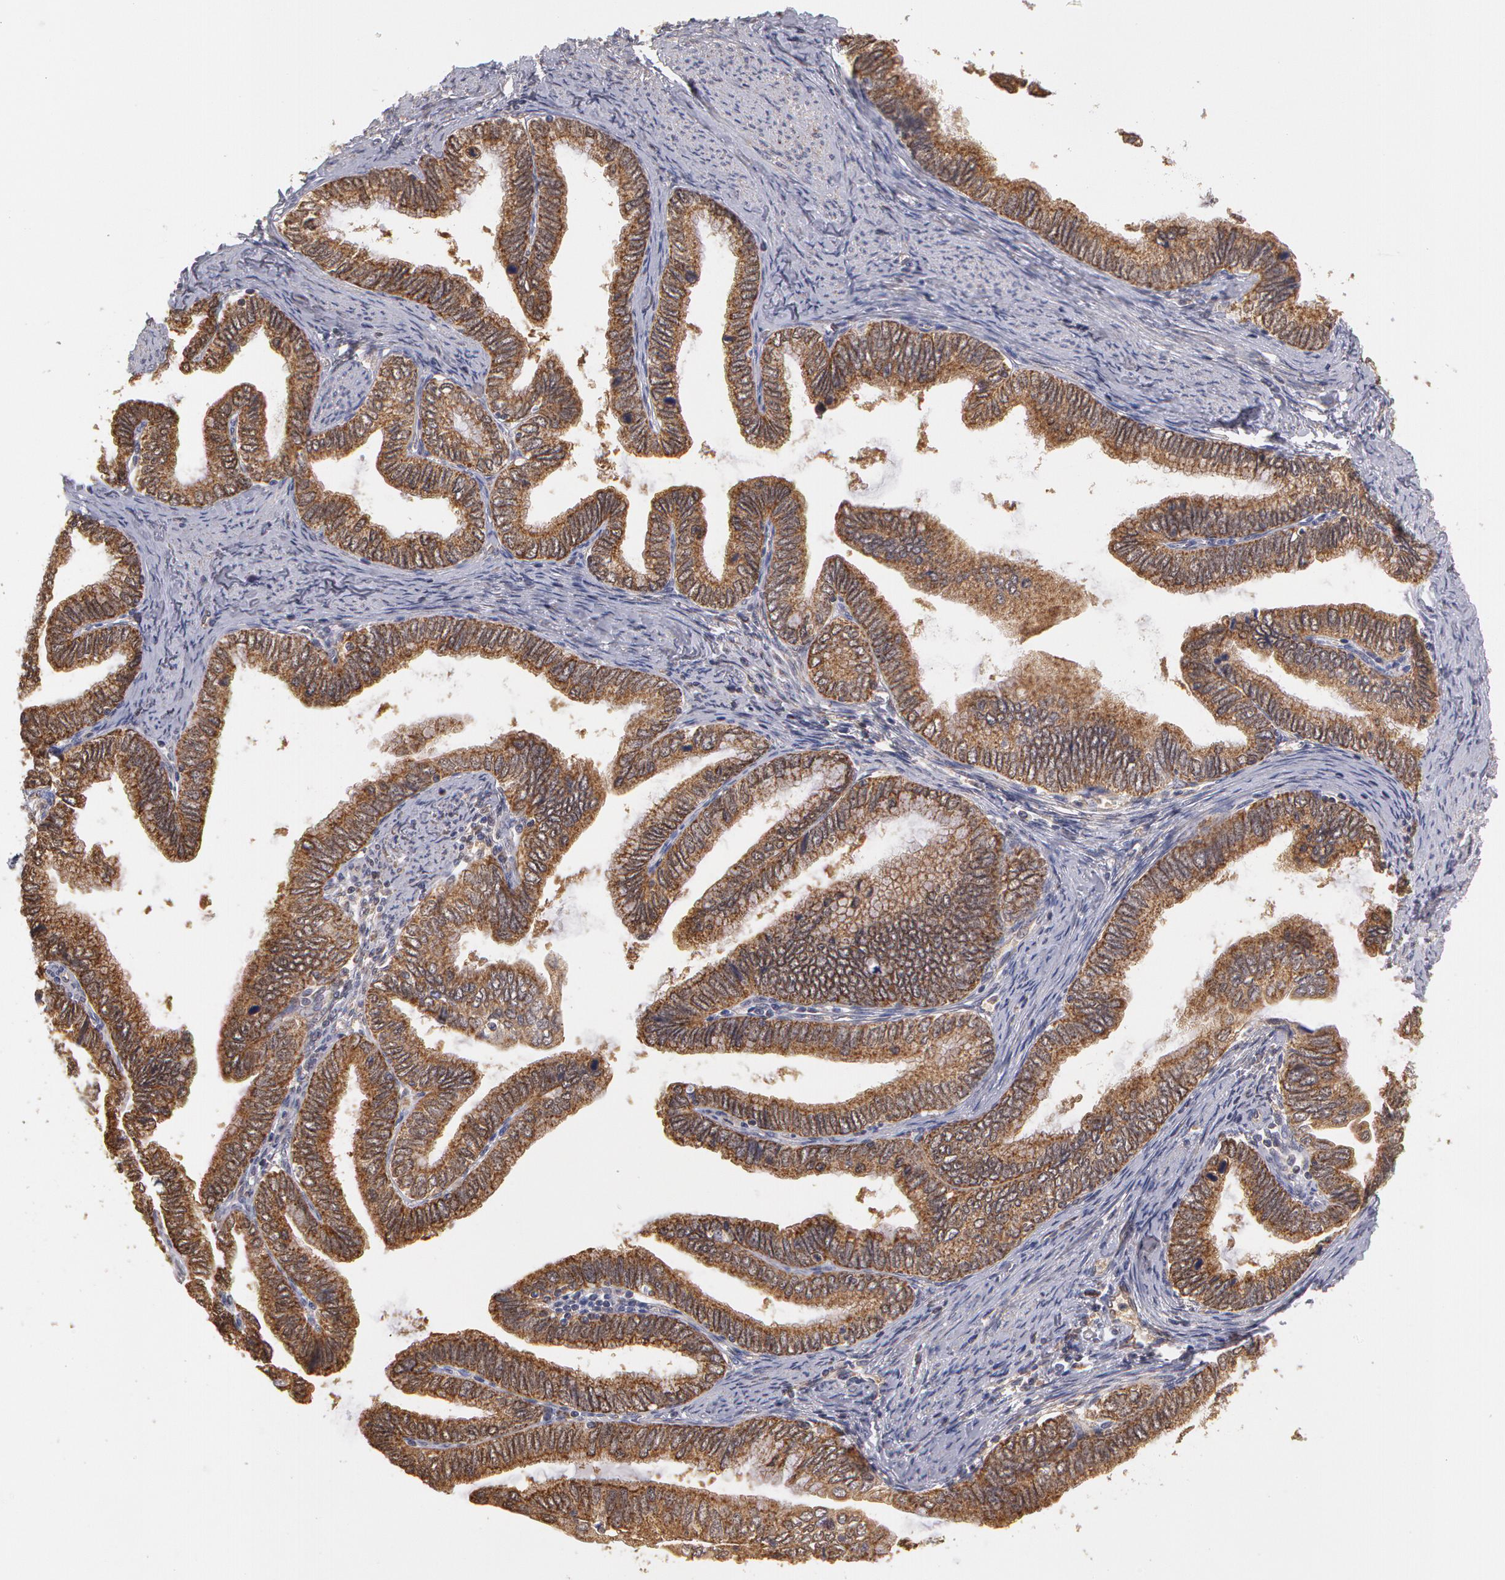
{"staining": {"intensity": "moderate", "quantity": ">75%", "location": "cytoplasmic/membranous"}, "tissue": "cervical cancer", "cell_type": "Tumor cells", "image_type": "cancer", "snomed": [{"axis": "morphology", "description": "Adenocarcinoma, NOS"}, {"axis": "topography", "description": "Cervix"}], "caption": "Immunohistochemistry photomicrograph of neoplastic tissue: cervical cancer stained using IHC shows medium levels of moderate protein expression localized specifically in the cytoplasmic/membranous of tumor cells, appearing as a cytoplasmic/membranous brown color.", "gene": "MPST", "patient": {"sex": "female", "age": 49}}